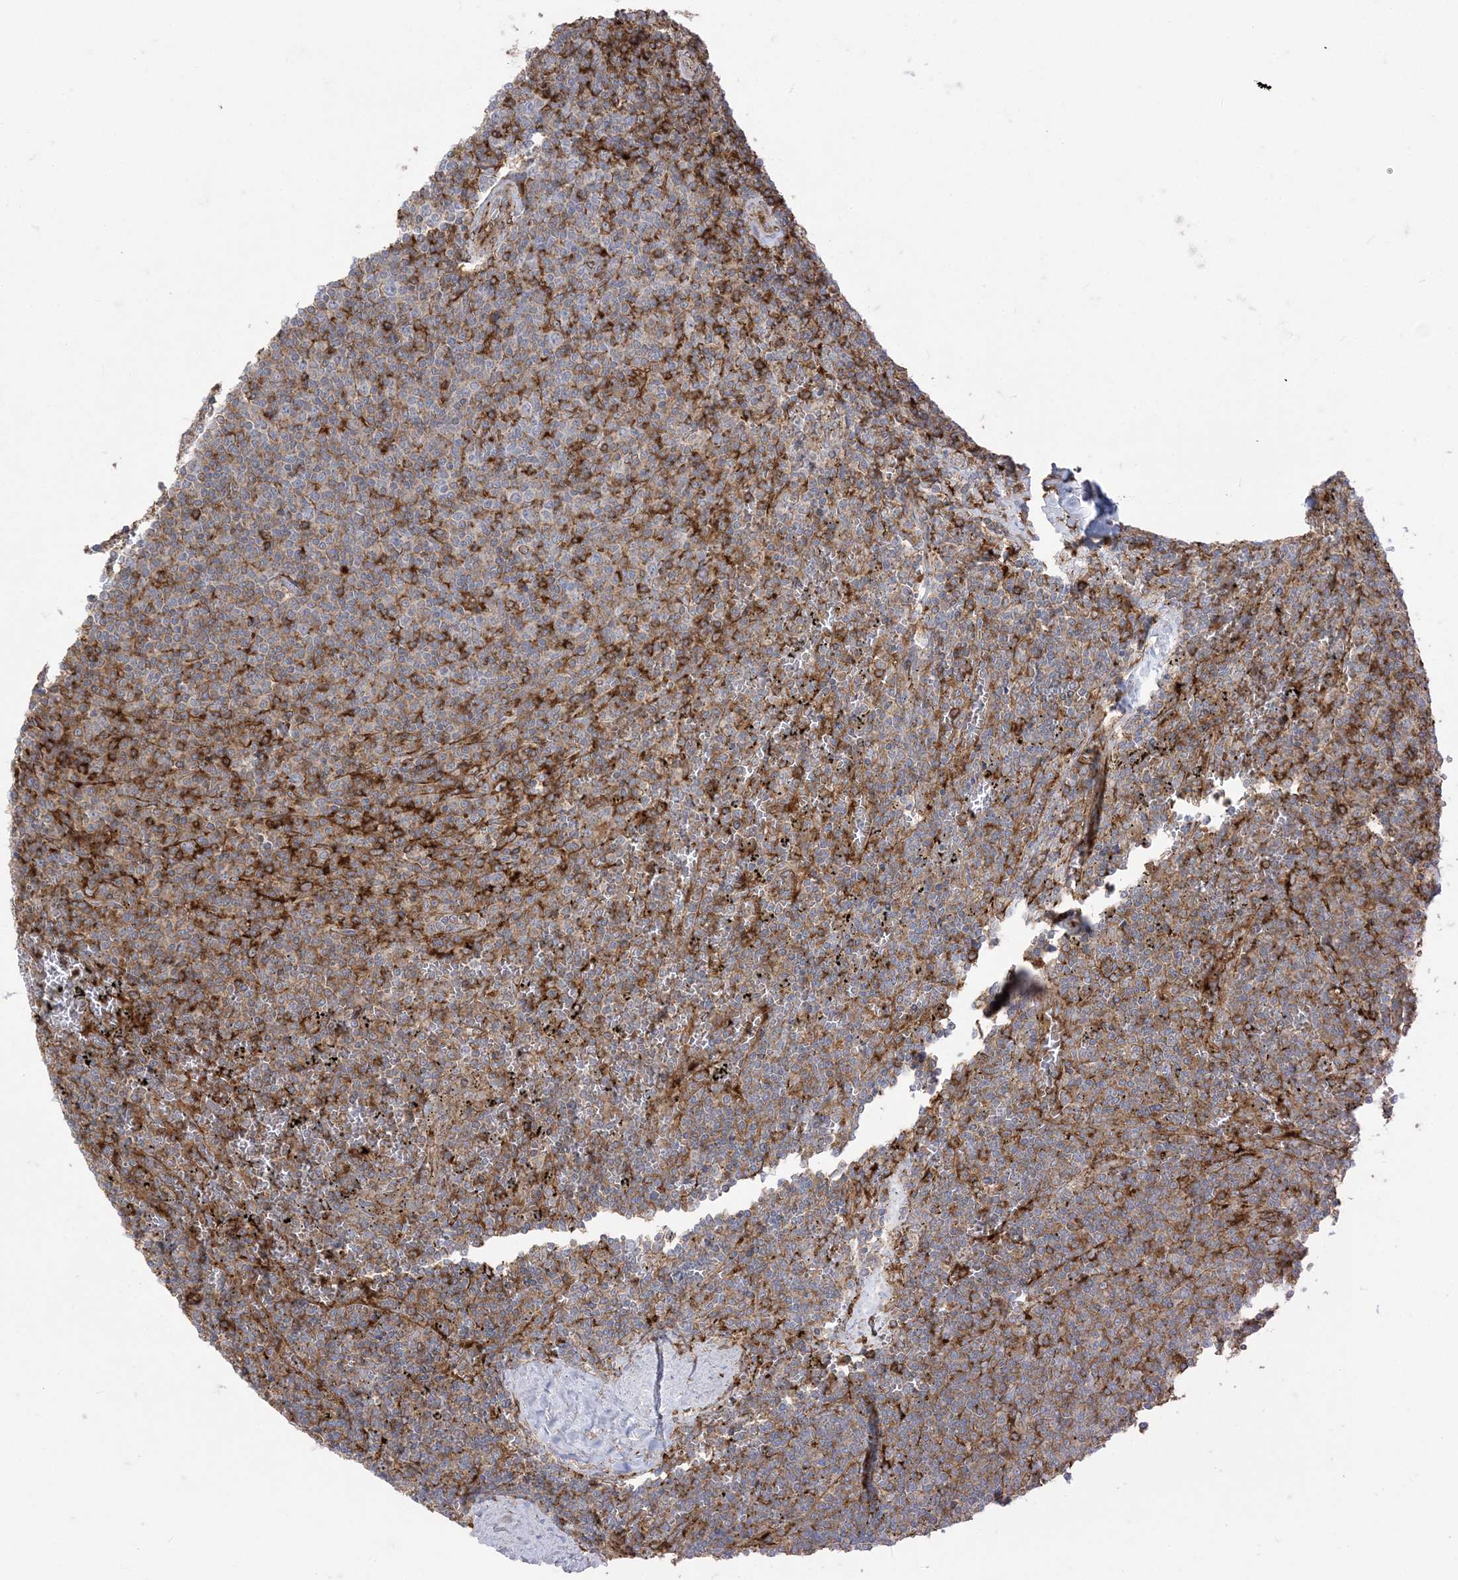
{"staining": {"intensity": "moderate", "quantity": "25%-75%", "location": "cytoplasmic/membranous"}, "tissue": "lymphoma", "cell_type": "Tumor cells", "image_type": "cancer", "snomed": [{"axis": "morphology", "description": "Malignant lymphoma, non-Hodgkin's type, Low grade"}, {"axis": "topography", "description": "Spleen"}], "caption": "The image reveals immunohistochemical staining of malignant lymphoma, non-Hodgkin's type (low-grade). There is moderate cytoplasmic/membranous staining is present in about 25%-75% of tumor cells.", "gene": "DERL3", "patient": {"sex": "female", "age": 50}}